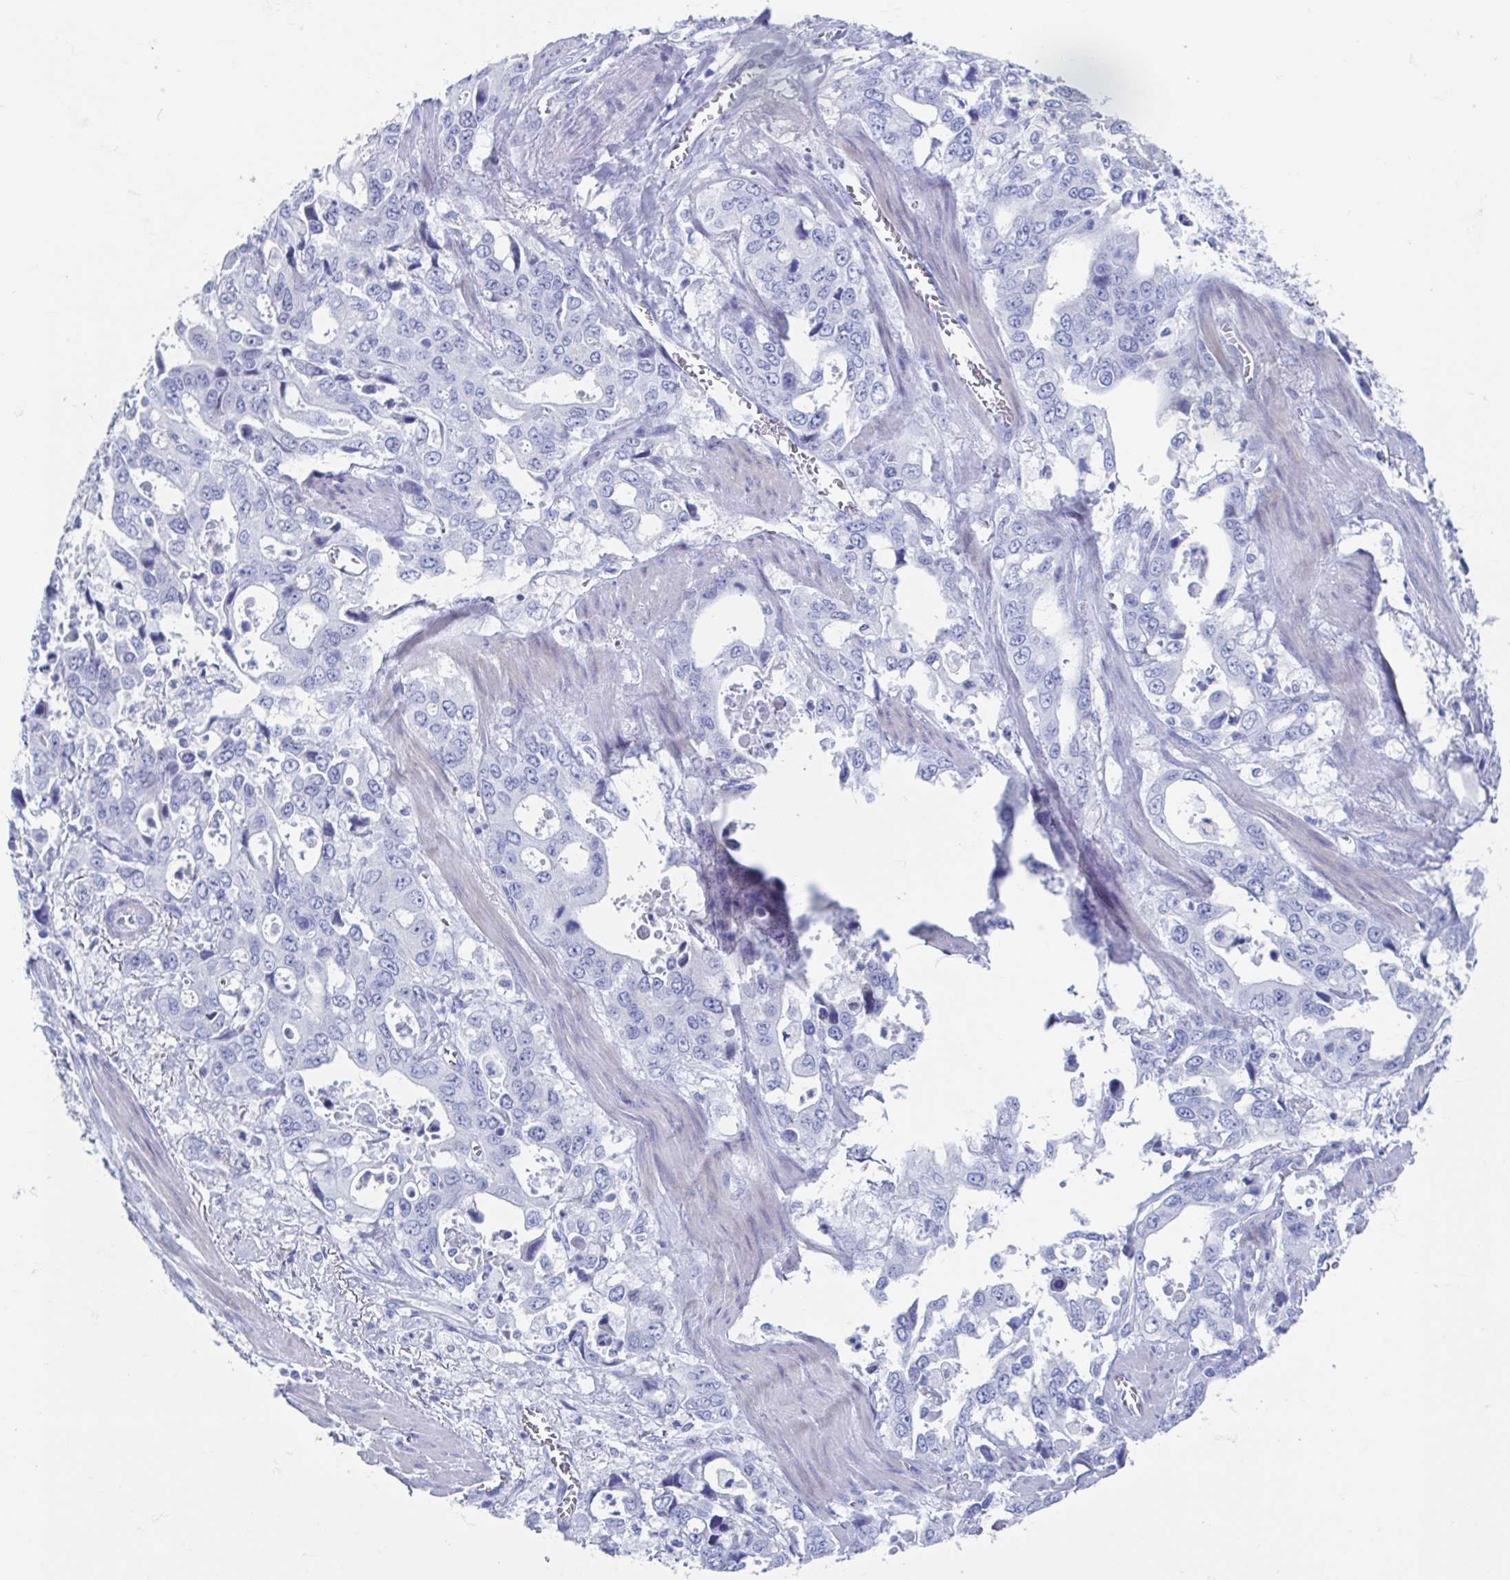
{"staining": {"intensity": "negative", "quantity": "none", "location": "none"}, "tissue": "stomach cancer", "cell_type": "Tumor cells", "image_type": "cancer", "snomed": [{"axis": "morphology", "description": "Adenocarcinoma, NOS"}, {"axis": "topography", "description": "Stomach, upper"}], "caption": "Immunohistochemistry (IHC) of stomach adenocarcinoma displays no staining in tumor cells.", "gene": "SHCBP1L", "patient": {"sex": "male", "age": 74}}